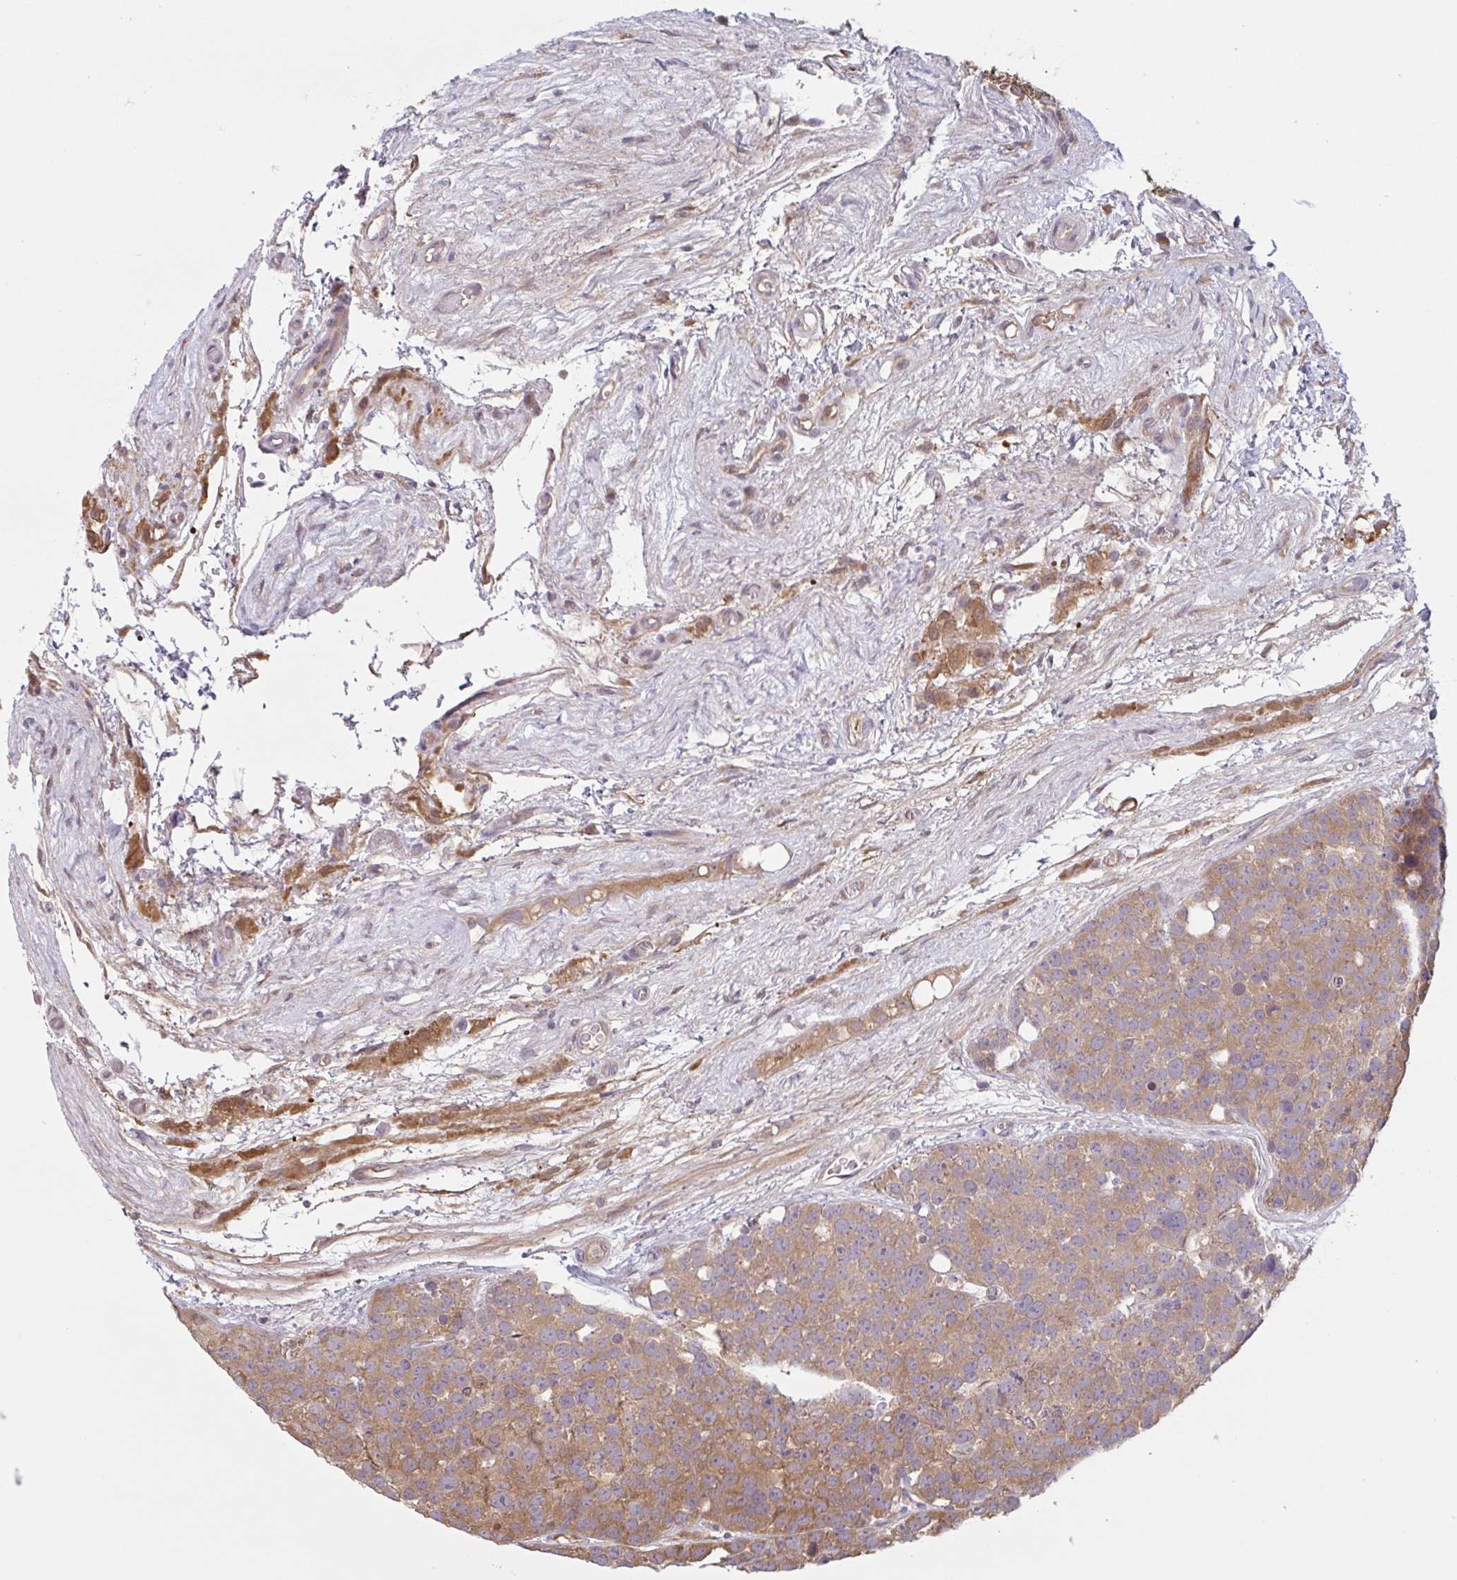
{"staining": {"intensity": "moderate", "quantity": ">75%", "location": "cytoplasmic/membranous"}, "tissue": "testis cancer", "cell_type": "Tumor cells", "image_type": "cancer", "snomed": [{"axis": "morphology", "description": "Seminoma, NOS"}, {"axis": "topography", "description": "Testis"}], "caption": "The histopathology image displays immunohistochemical staining of seminoma (testis). There is moderate cytoplasmic/membranous positivity is present in about >75% of tumor cells. The protein of interest is stained brown, and the nuclei are stained in blue (DAB IHC with brightfield microscopy, high magnification).", "gene": "OTOP2", "patient": {"sex": "male", "age": 71}}